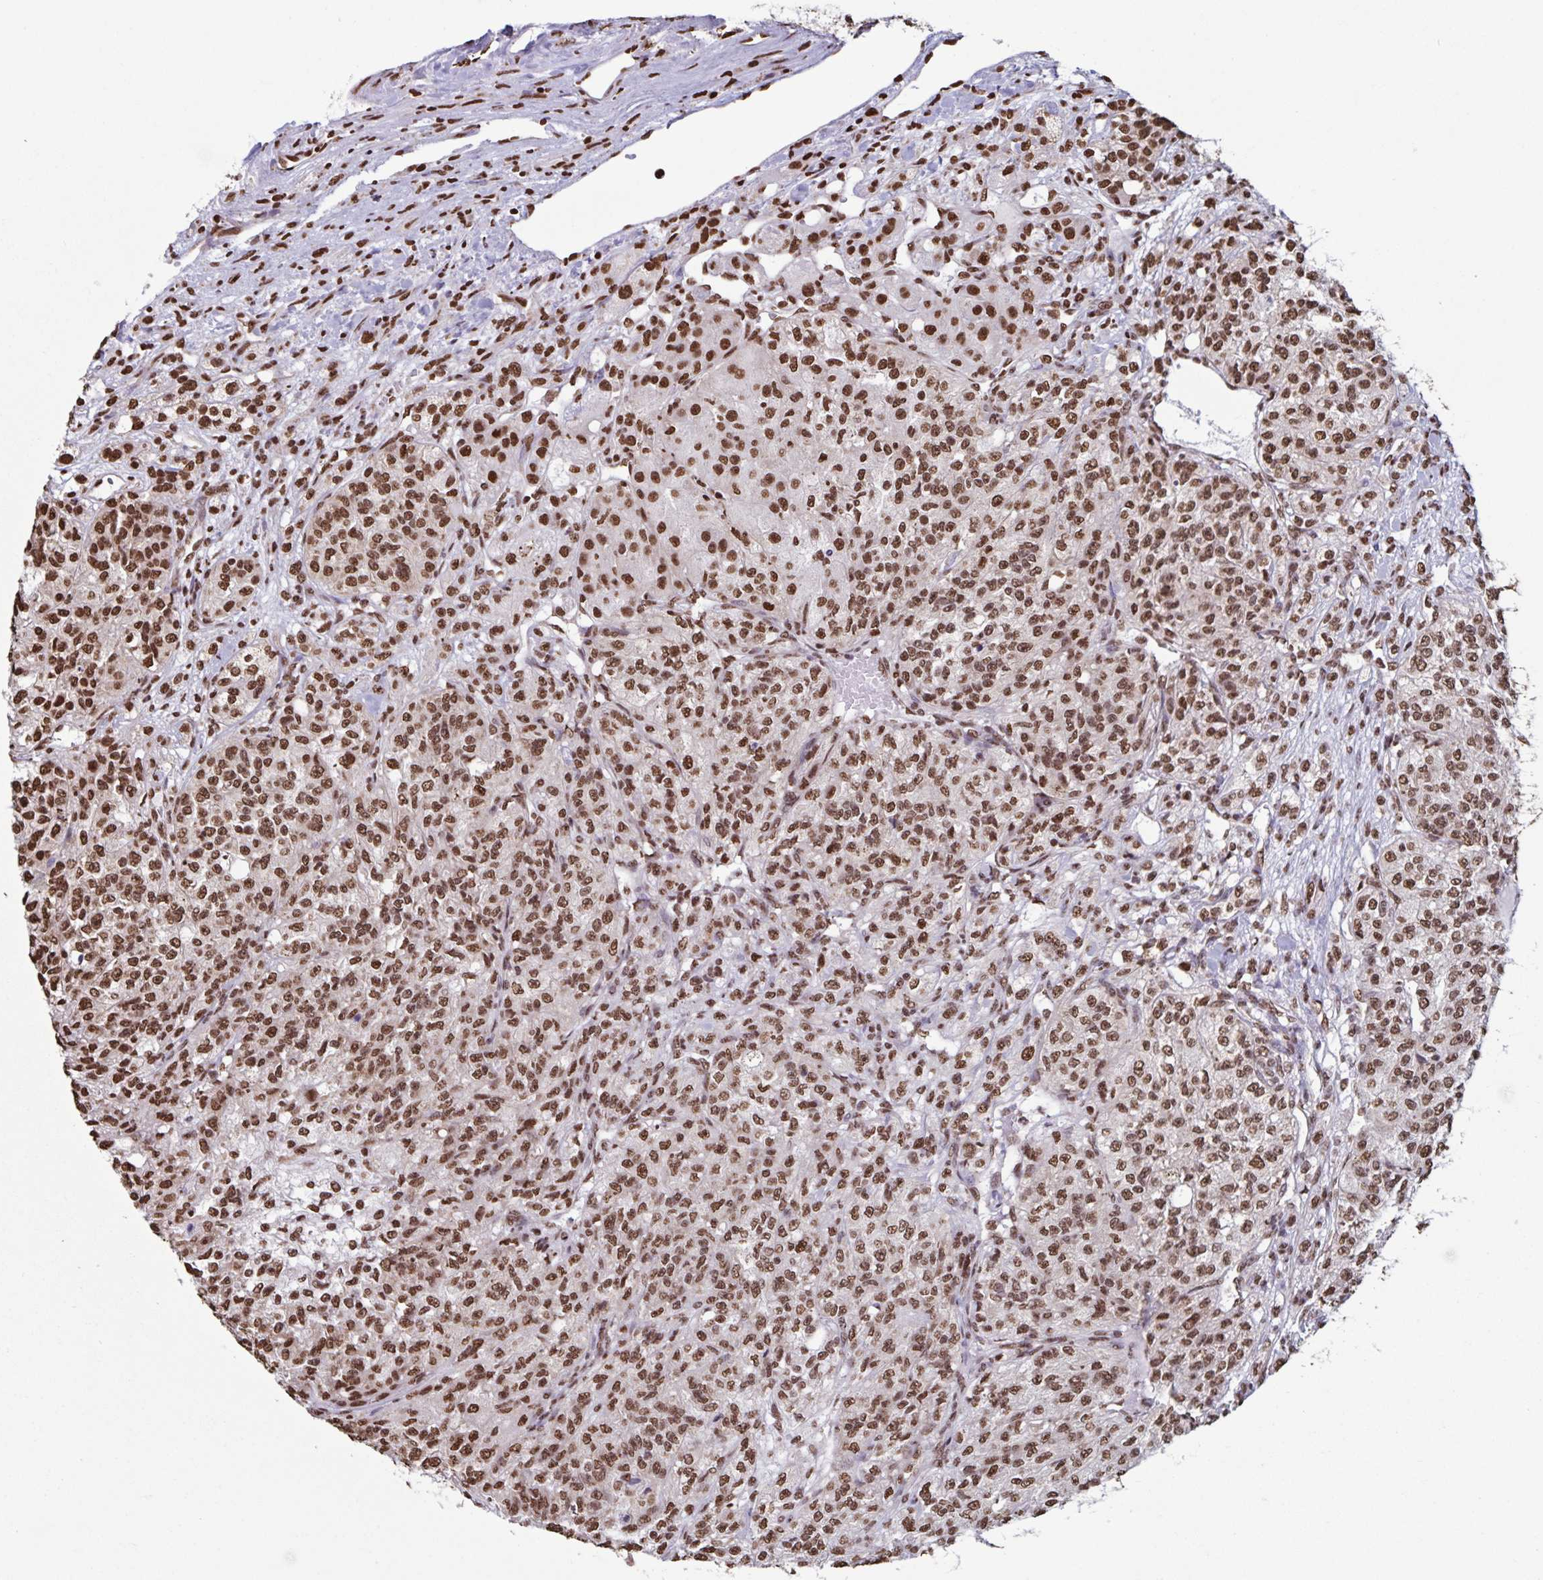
{"staining": {"intensity": "strong", "quantity": ">75%", "location": "nuclear"}, "tissue": "renal cancer", "cell_type": "Tumor cells", "image_type": "cancer", "snomed": [{"axis": "morphology", "description": "Adenocarcinoma, NOS"}, {"axis": "topography", "description": "Kidney"}], "caption": "An immunohistochemistry histopathology image of tumor tissue is shown. Protein staining in brown highlights strong nuclear positivity in renal cancer within tumor cells. (DAB IHC, brown staining for protein, blue staining for nuclei).", "gene": "DUT", "patient": {"sex": "female", "age": 63}}